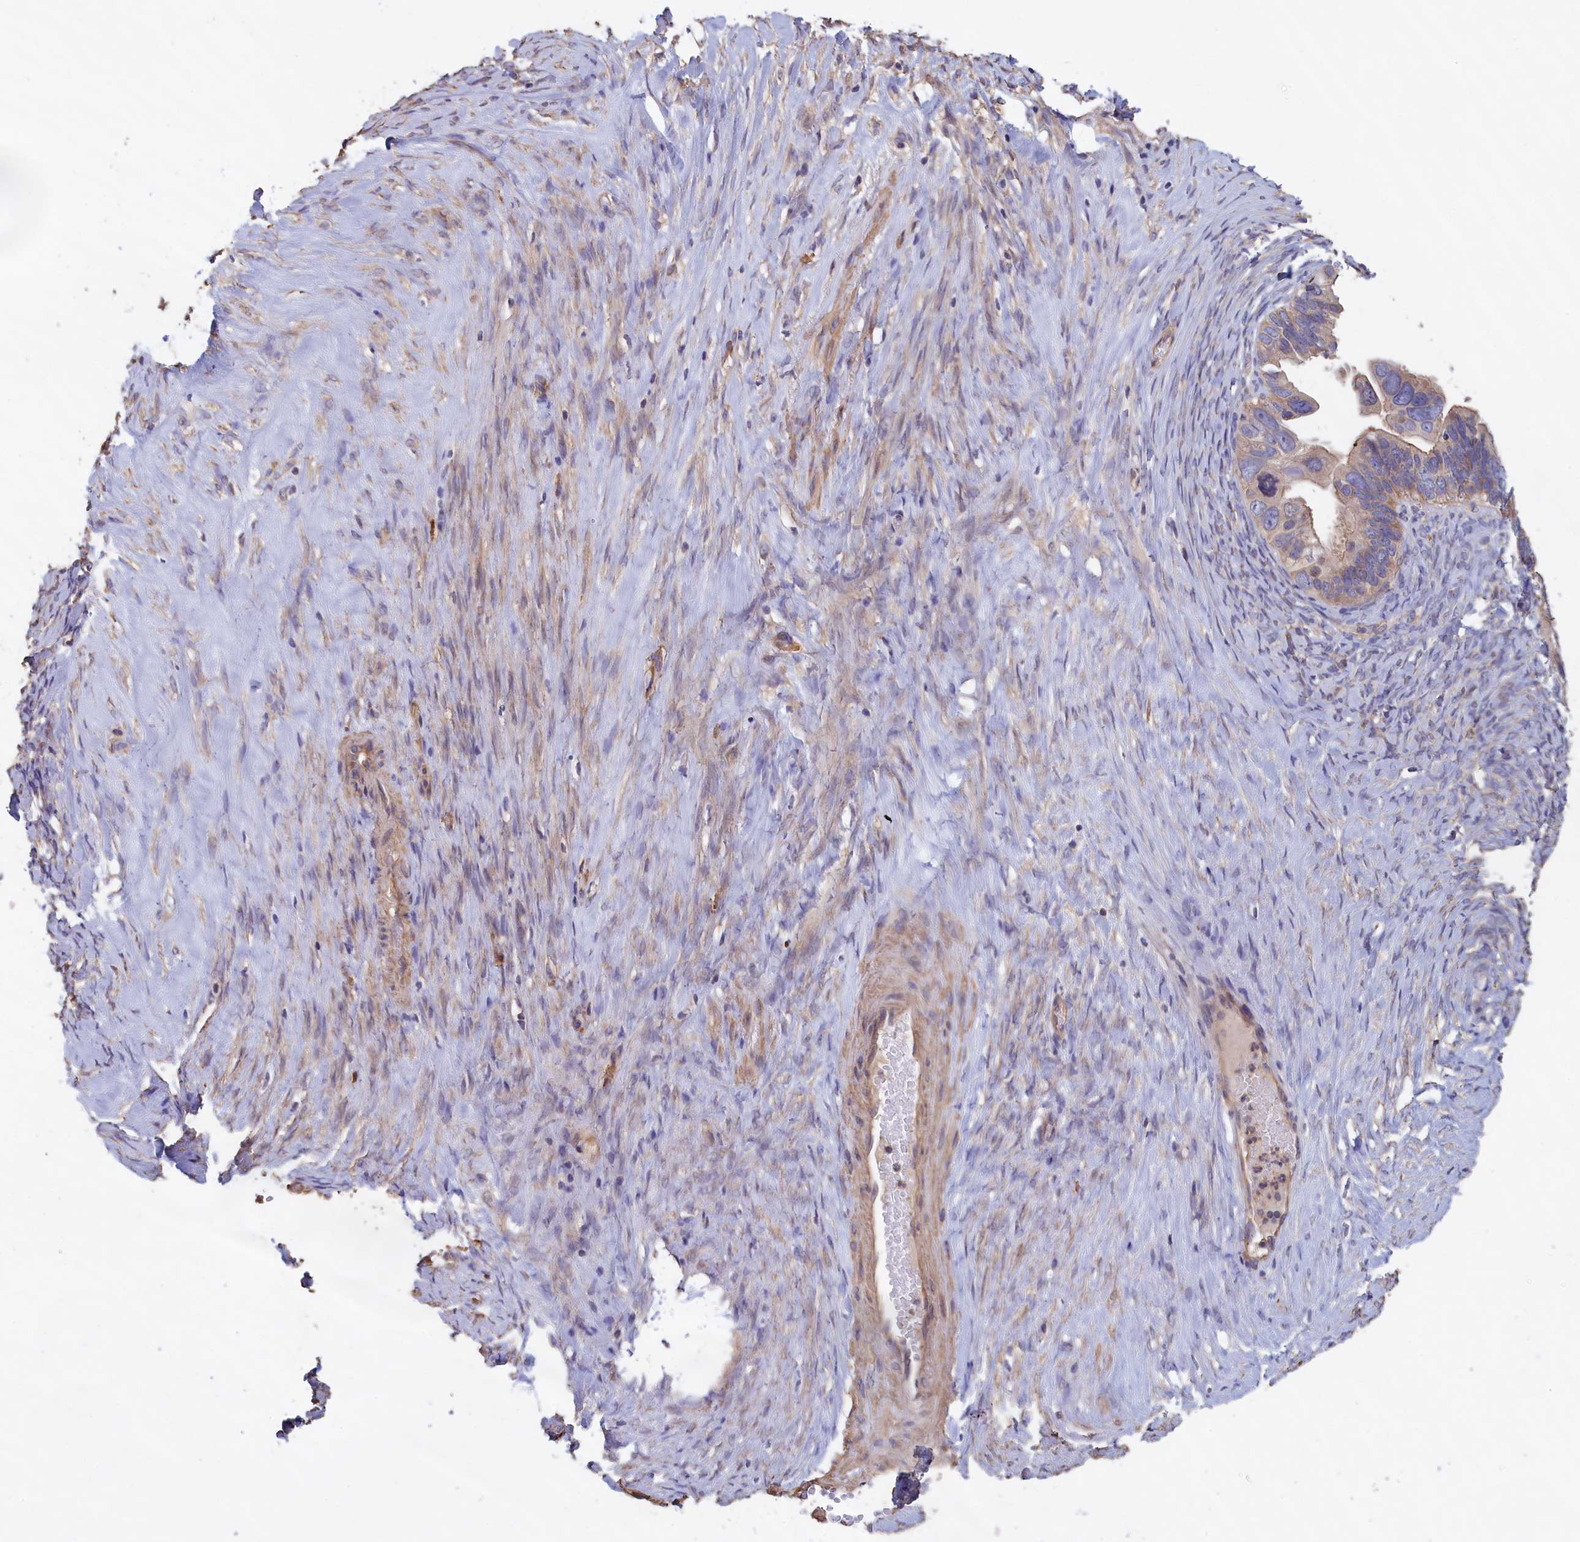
{"staining": {"intensity": "moderate", "quantity": "25%-75%", "location": "cytoplasmic/membranous"}, "tissue": "ovarian cancer", "cell_type": "Tumor cells", "image_type": "cancer", "snomed": [{"axis": "morphology", "description": "Cystadenocarcinoma, serous, NOS"}, {"axis": "topography", "description": "Ovary"}], "caption": "DAB immunohistochemical staining of human ovarian cancer (serous cystadenocarcinoma) reveals moderate cytoplasmic/membranous protein staining in about 25%-75% of tumor cells.", "gene": "ANKRD2", "patient": {"sex": "female", "age": 56}}